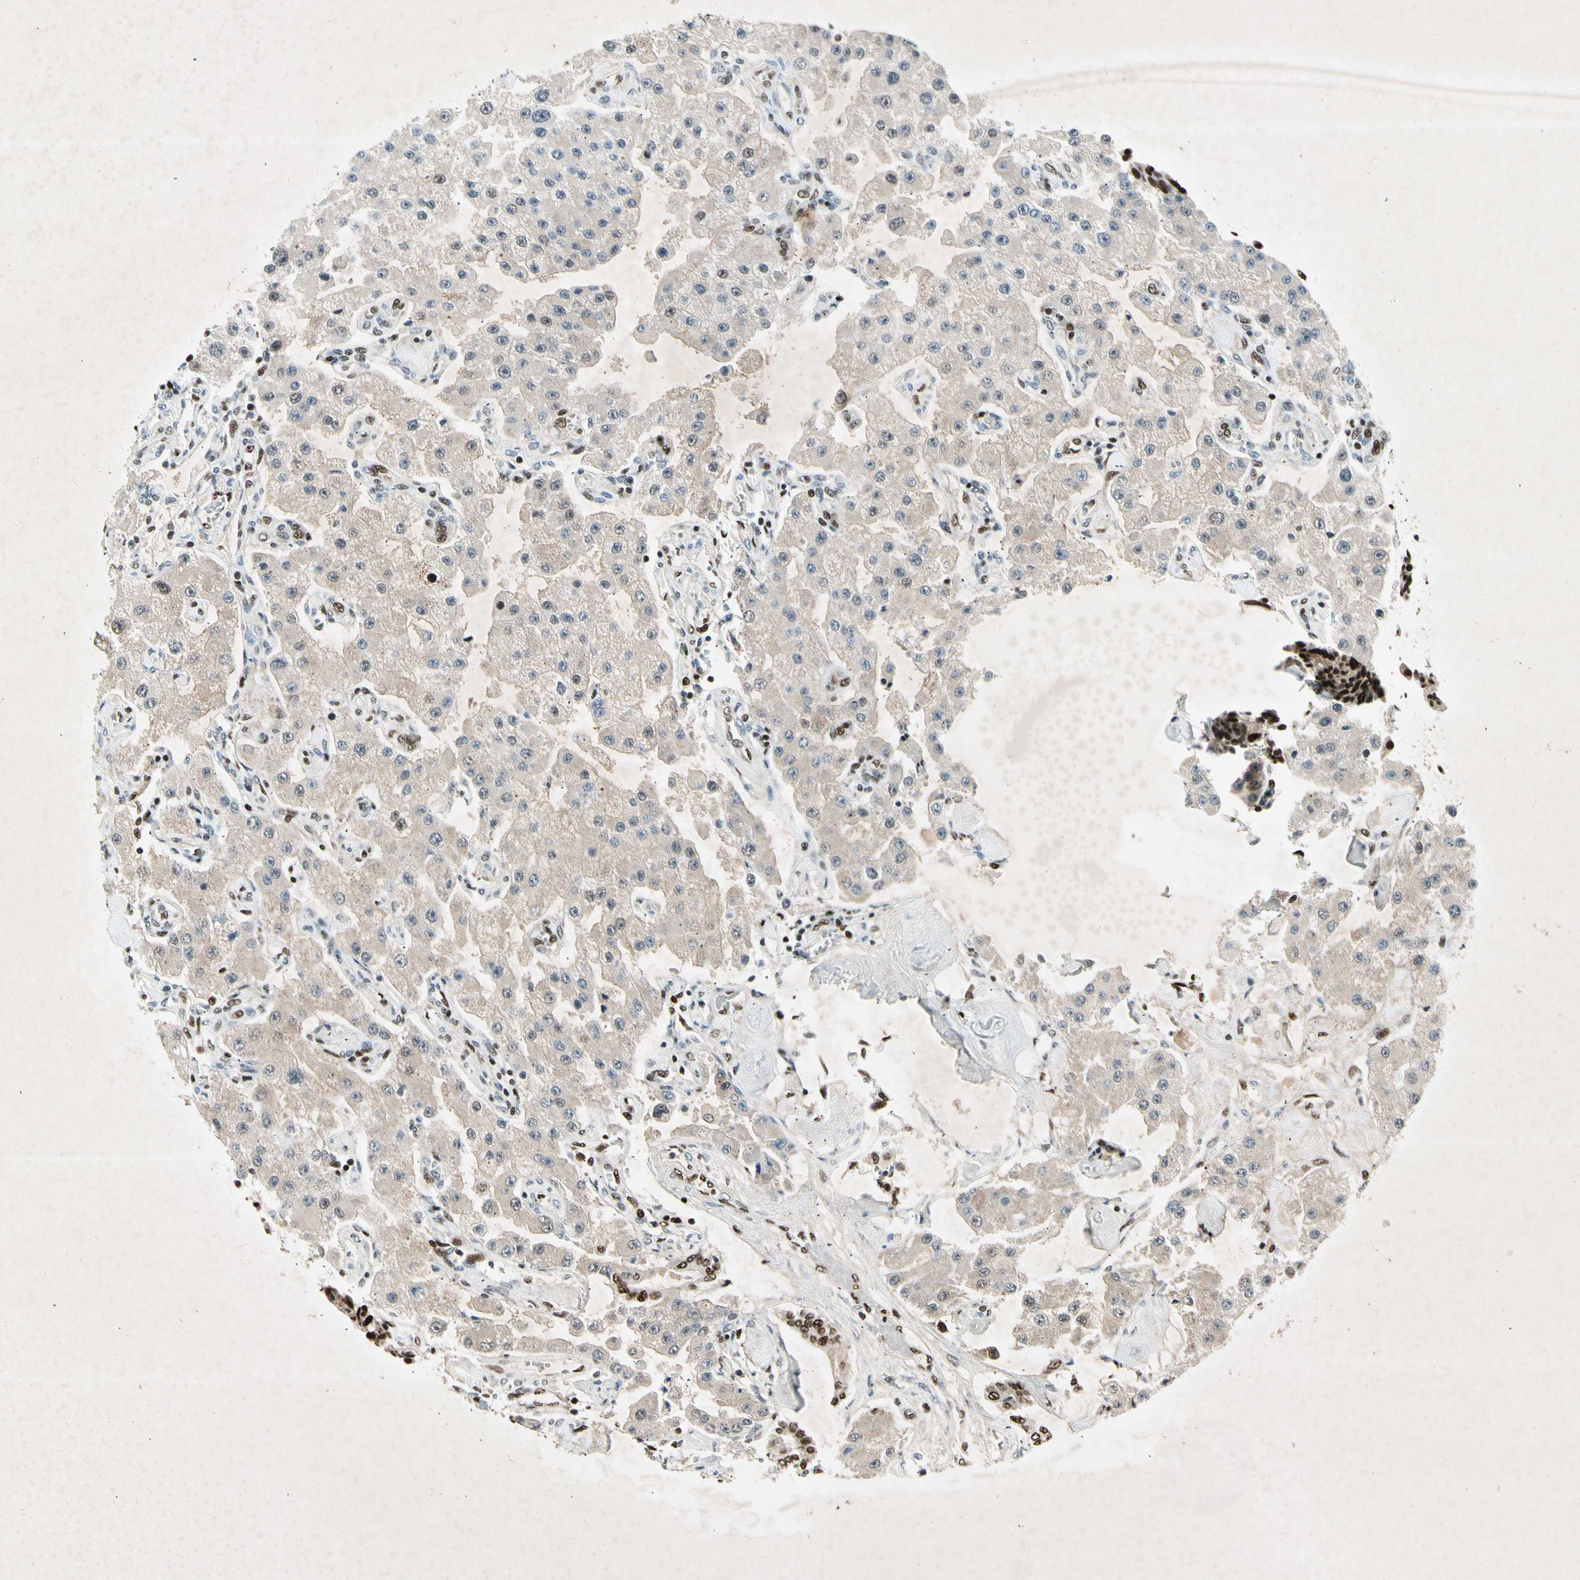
{"staining": {"intensity": "negative", "quantity": "none", "location": "none"}, "tissue": "carcinoid", "cell_type": "Tumor cells", "image_type": "cancer", "snomed": [{"axis": "morphology", "description": "Carcinoid, malignant, NOS"}, {"axis": "topography", "description": "Pancreas"}], "caption": "The immunohistochemistry image has no significant positivity in tumor cells of carcinoid tissue.", "gene": "RNF43", "patient": {"sex": "male", "age": 41}}